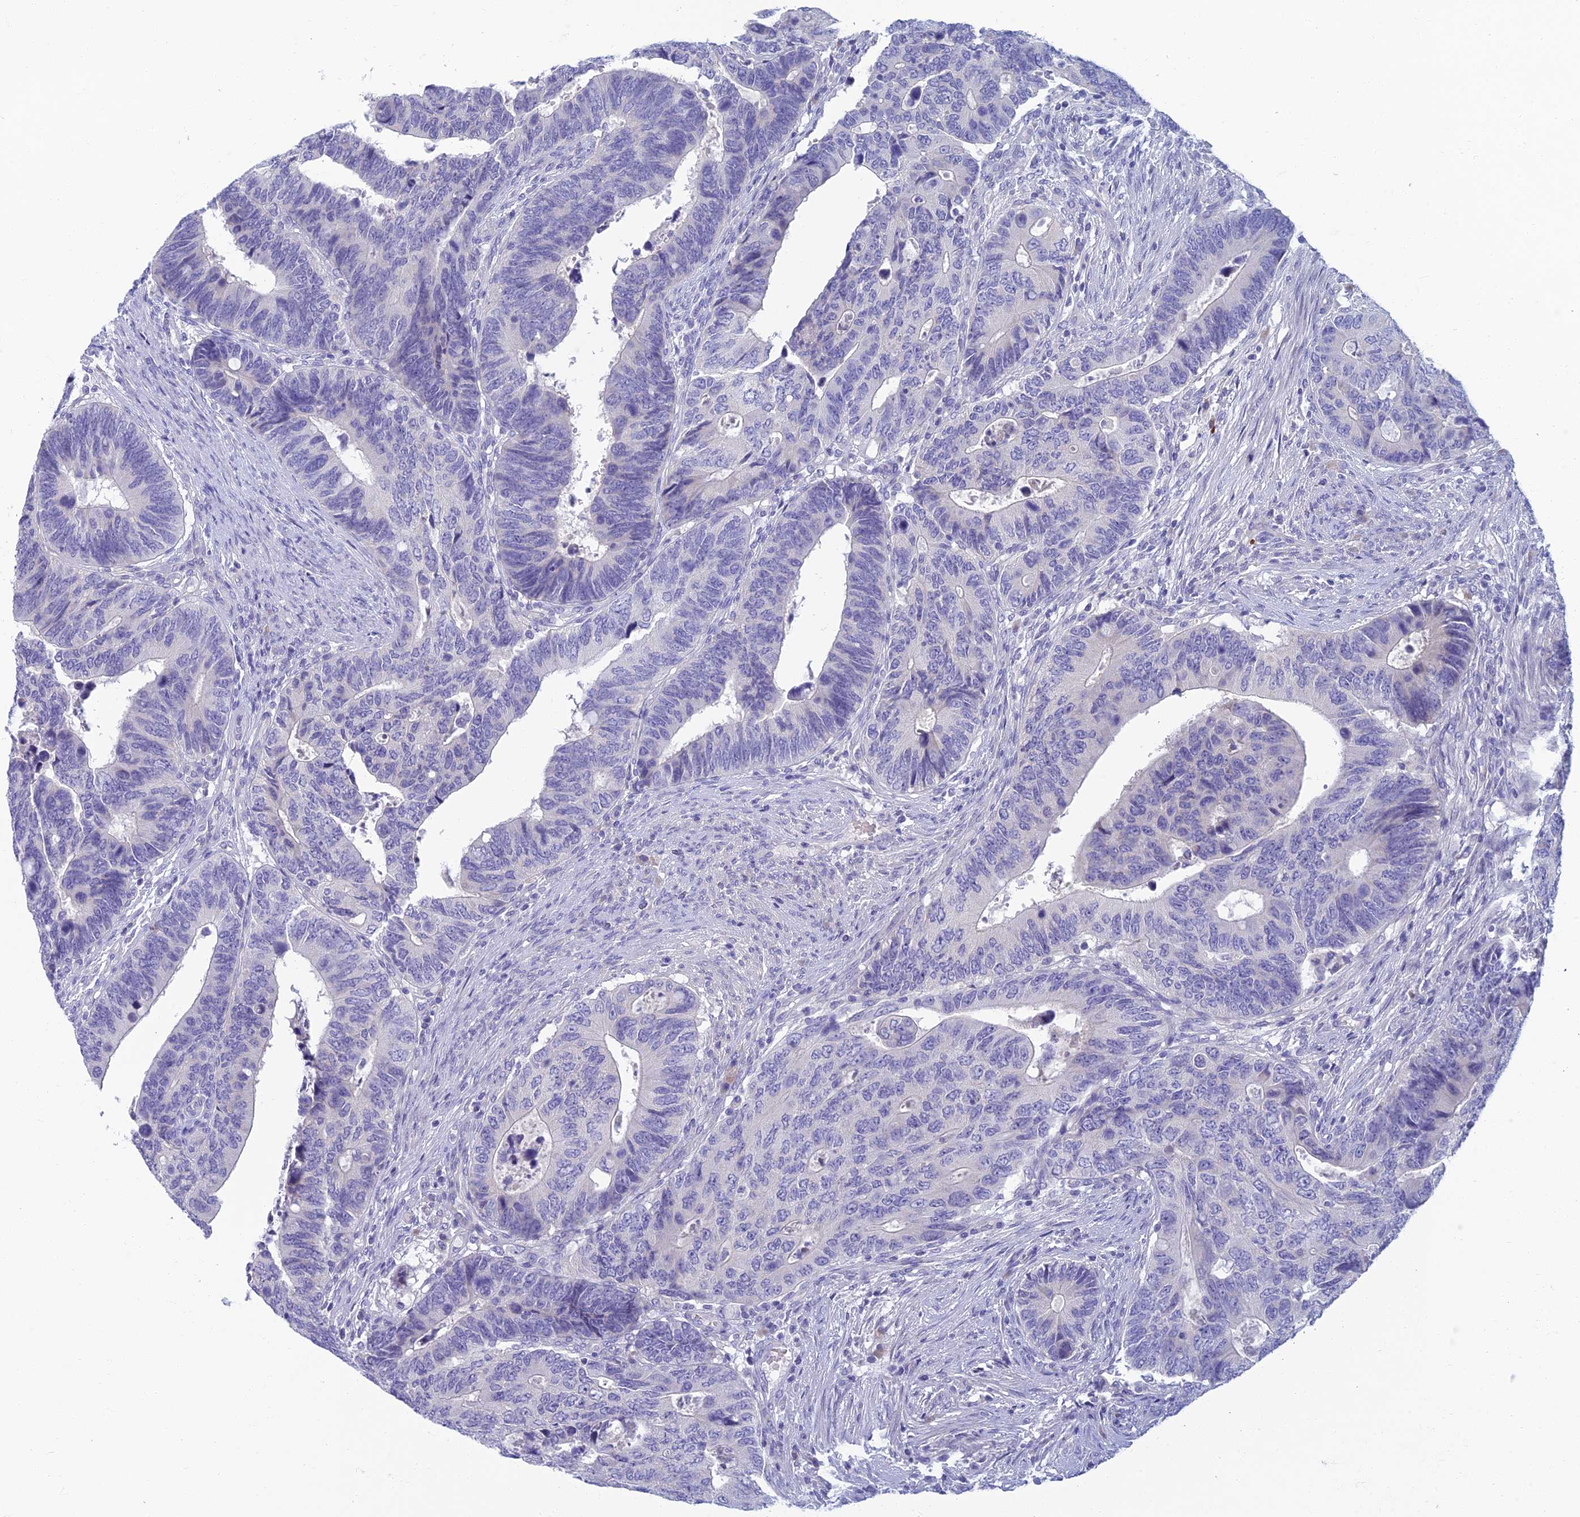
{"staining": {"intensity": "negative", "quantity": "none", "location": "none"}, "tissue": "colorectal cancer", "cell_type": "Tumor cells", "image_type": "cancer", "snomed": [{"axis": "morphology", "description": "Adenocarcinoma, NOS"}, {"axis": "topography", "description": "Colon"}], "caption": "Human colorectal cancer (adenocarcinoma) stained for a protein using IHC demonstrates no staining in tumor cells.", "gene": "SLC25A41", "patient": {"sex": "male", "age": 87}}